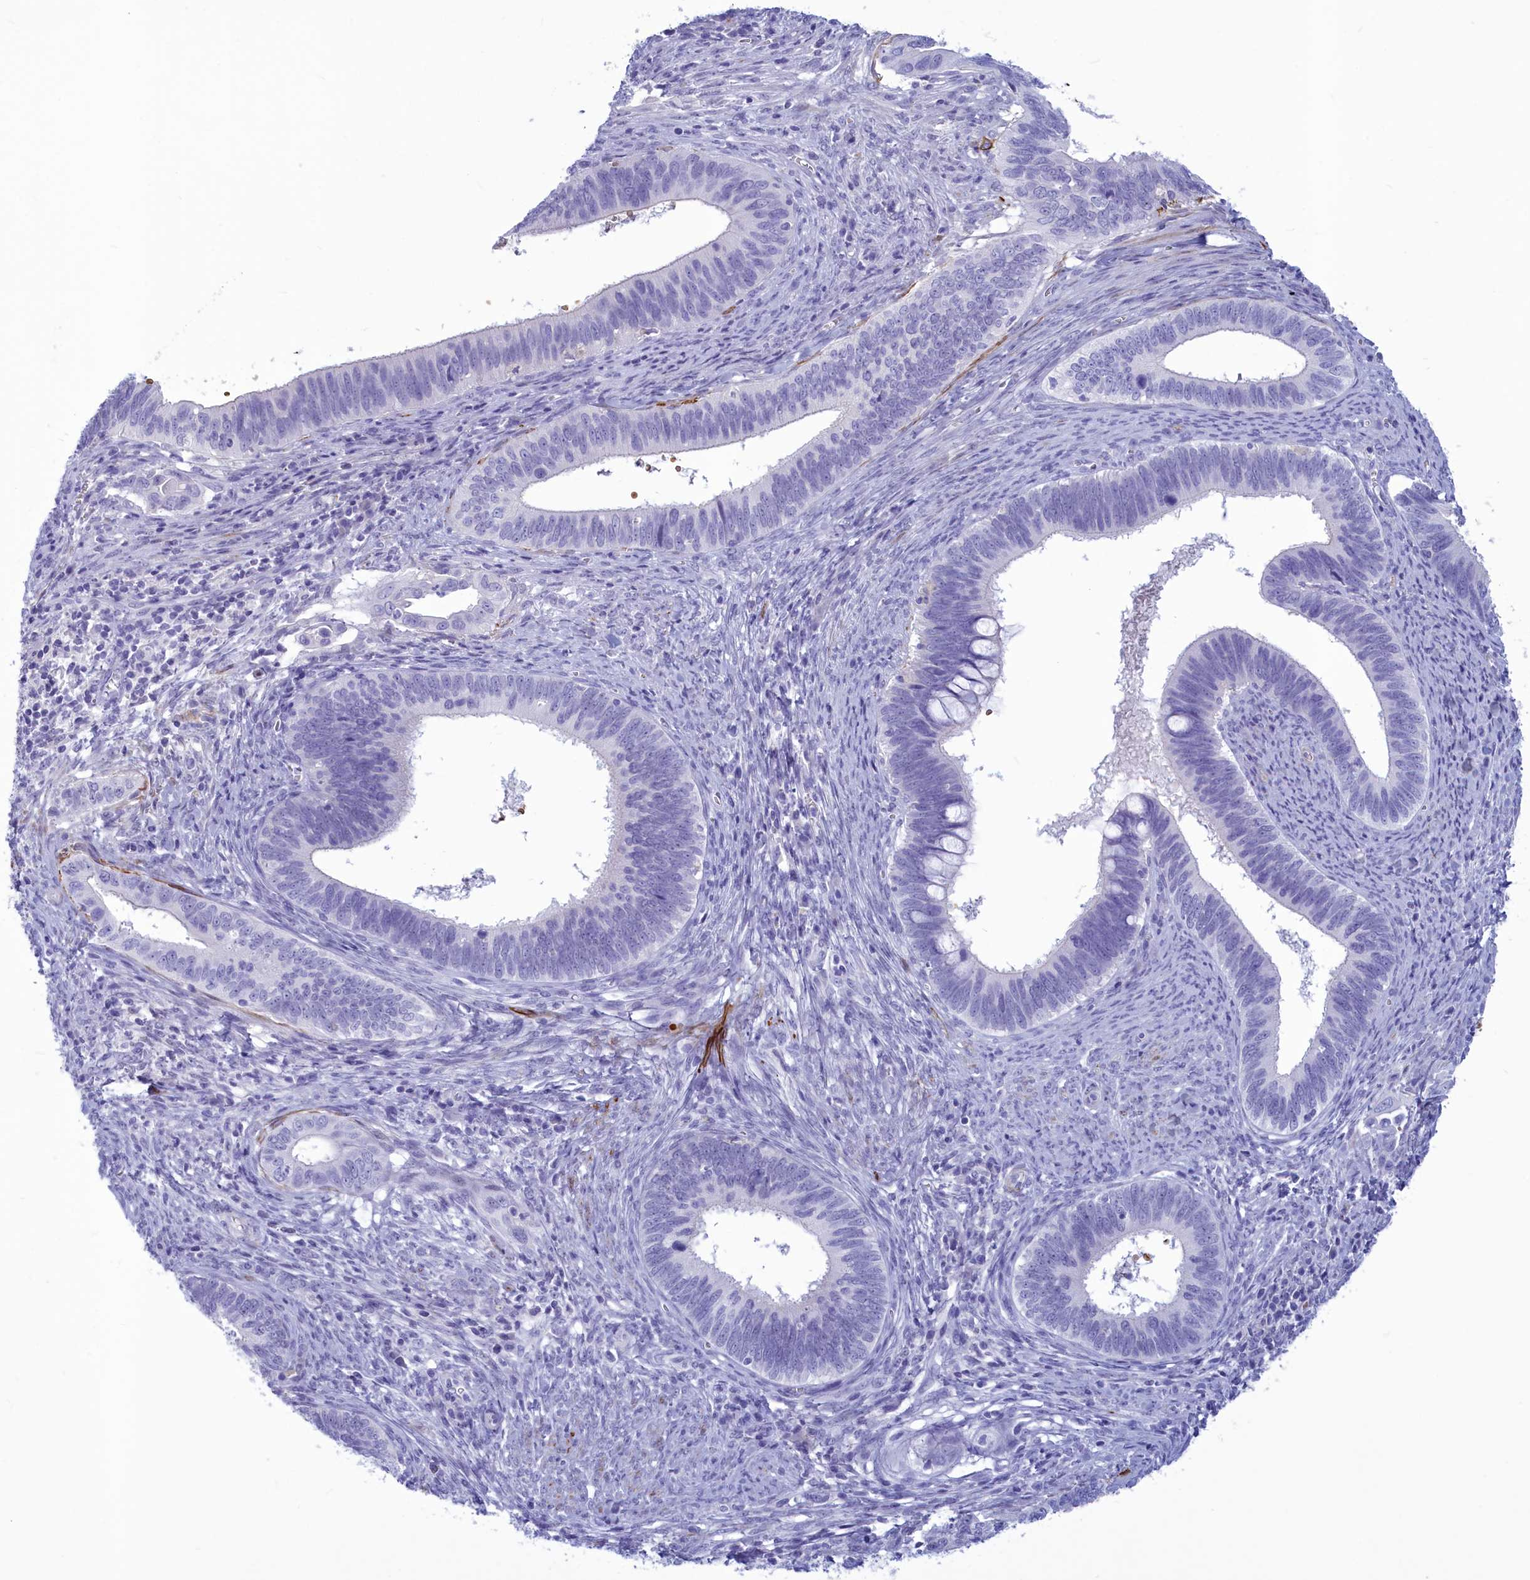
{"staining": {"intensity": "negative", "quantity": "none", "location": "none"}, "tissue": "cervical cancer", "cell_type": "Tumor cells", "image_type": "cancer", "snomed": [{"axis": "morphology", "description": "Adenocarcinoma, NOS"}, {"axis": "topography", "description": "Cervix"}], "caption": "Immunohistochemistry image of neoplastic tissue: human cervical cancer (adenocarcinoma) stained with DAB displays no significant protein positivity in tumor cells.", "gene": "GAPDHS", "patient": {"sex": "female", "age": 42}}